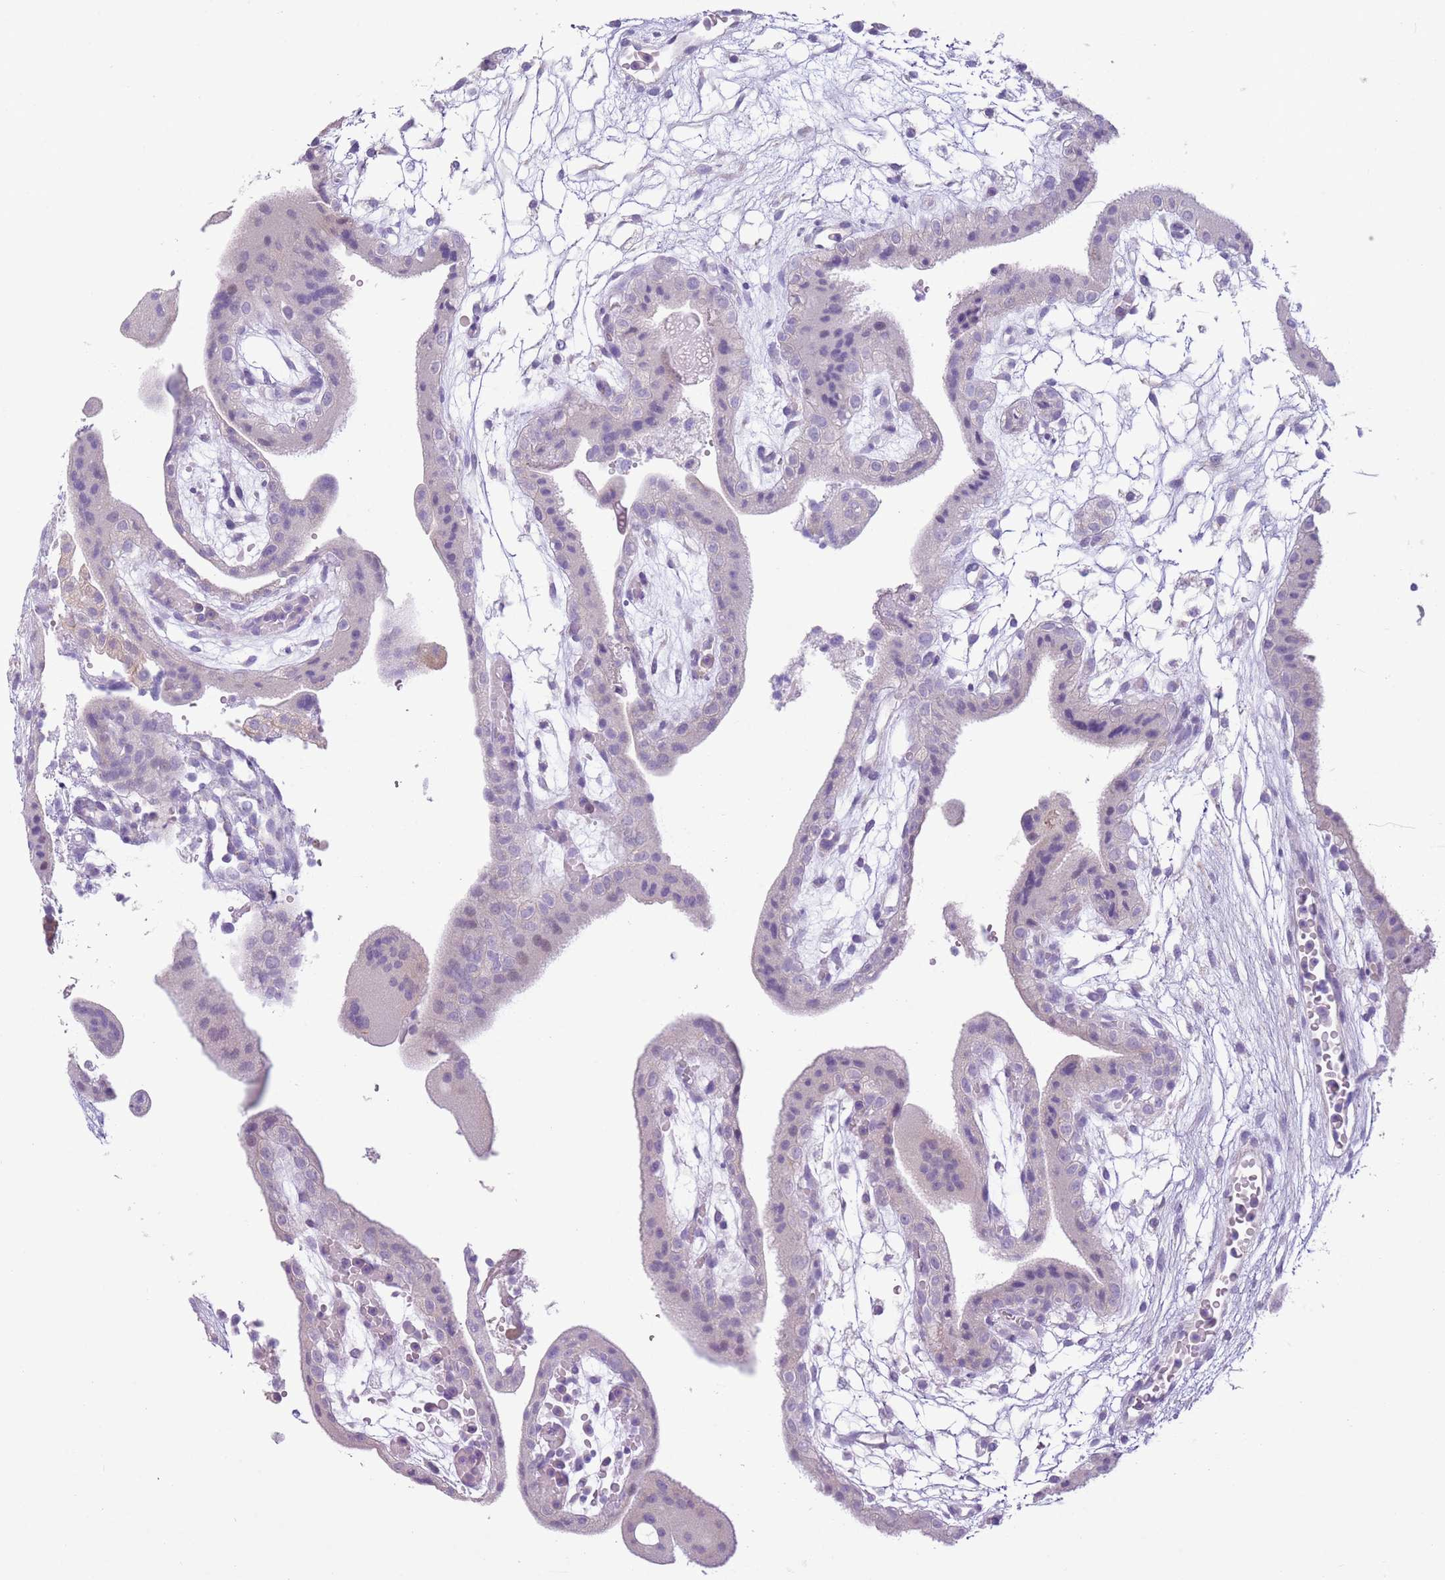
{"staining": {"intensity": "weak", "quantity": "<25%", "location": "cytoplasmic/membranous"}, "tissue": "placenta", "cell_type": "Decidual cells", "image_type": "normal", "snomed": [{"axis": "morphology", "description": "Normal tissue, NOS"}, {"axis": "topography", "description": "Placenta"}], "caption": "DAB immunohistochemical staining of benign placenta reveals no significant positivity in decidual cells.", "gene": "ZNF239", "patient": {"sex": "female", "age": 18}}